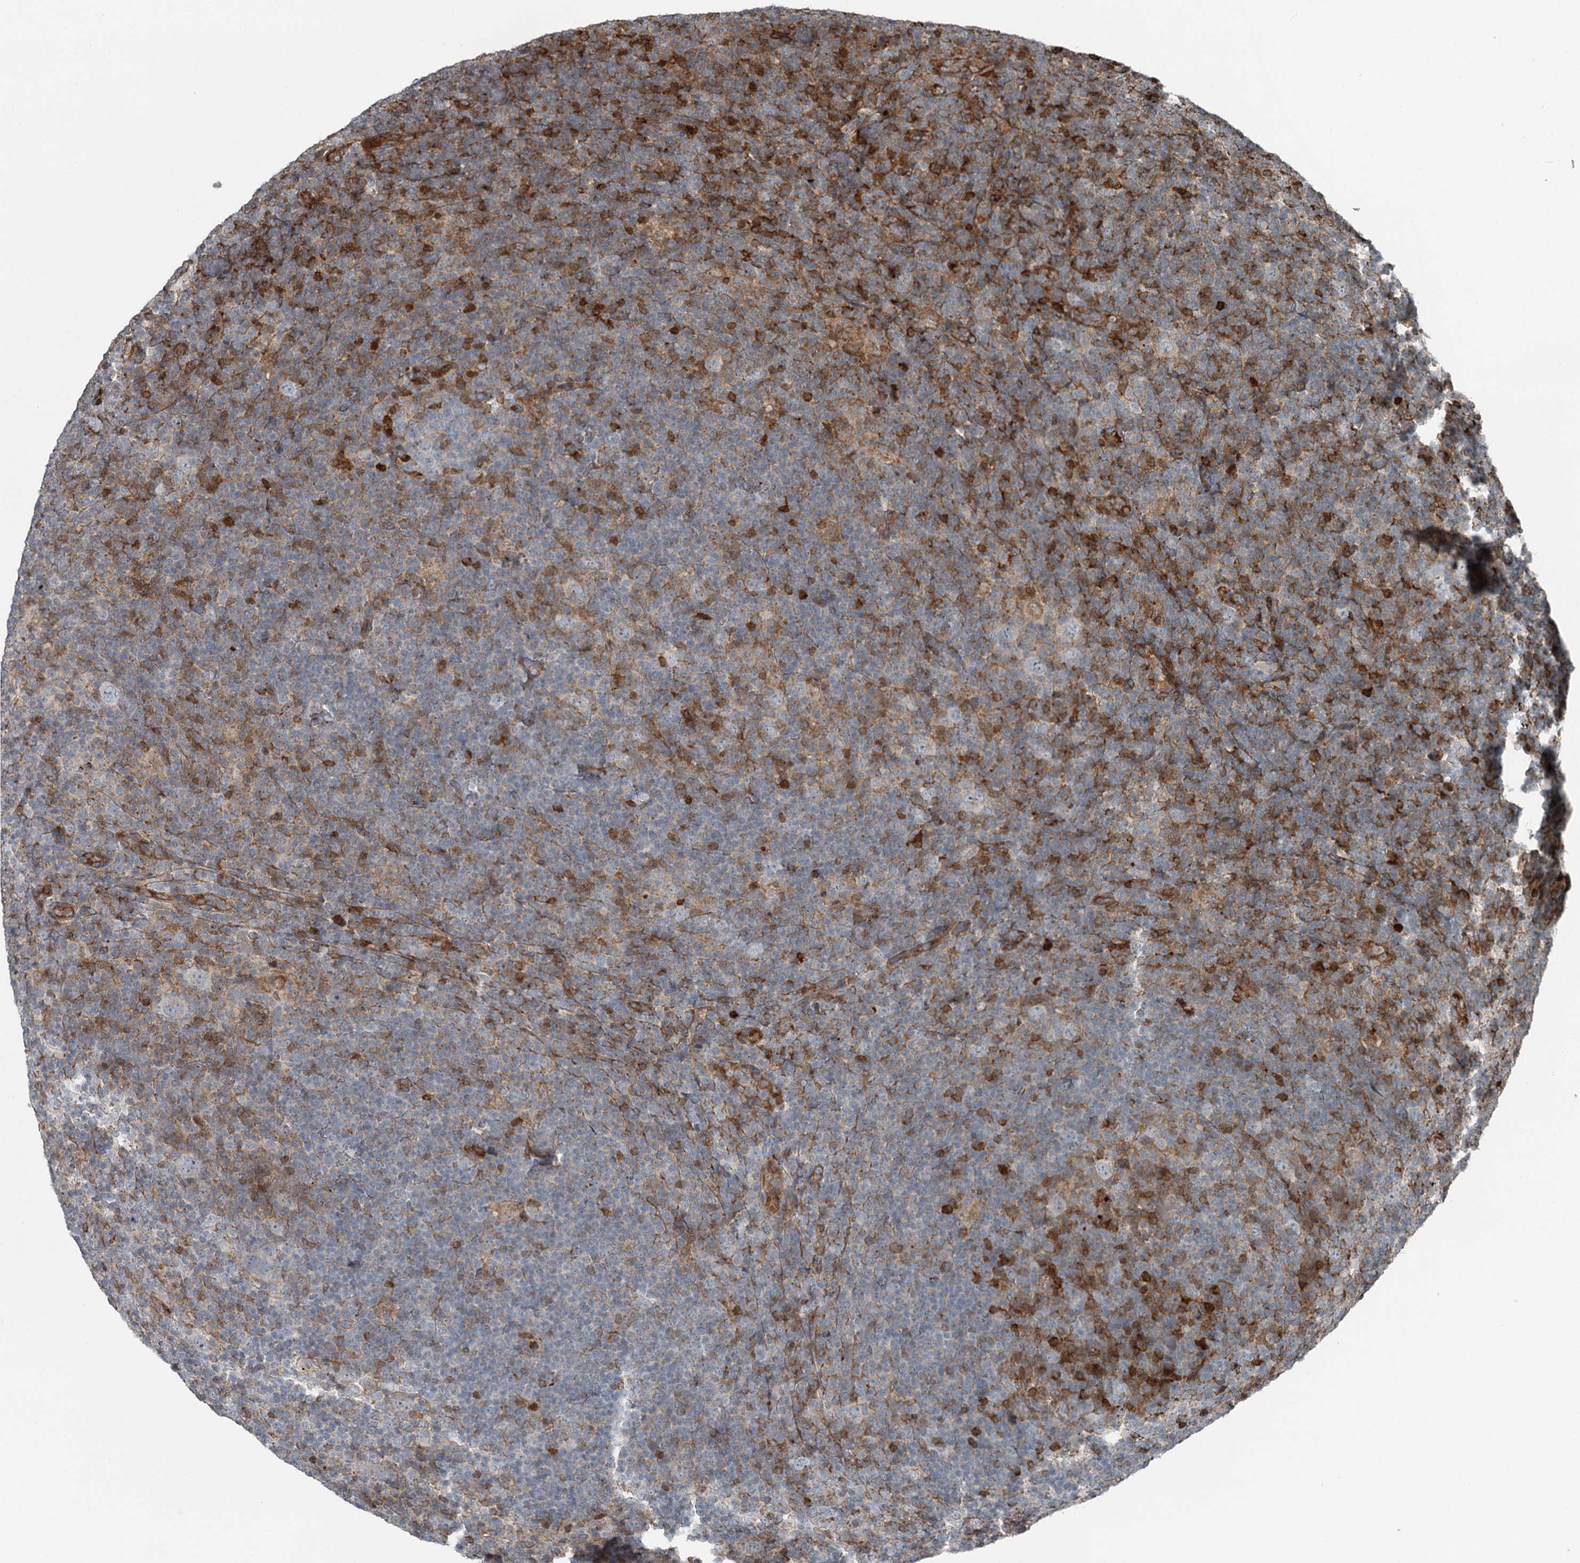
{"staining": {"intensity": "negative", "quantity": "none", "location": "none"}, "tissue": "lymphoma", "cell_type": "Tumor cells", "image_type": "cancer", "snomed": [{"axis": "morphology", "description": "Hodgkin's disease, NOS"}, {"axis": "topography", "description": "Lymph node"}], "caption": "Hodgkin's disease was stained to show a protein in brown. There is no significant staining in tumor cells.", "gene": "RASSF8", "patient": {"sex": "female", "age": 57}}